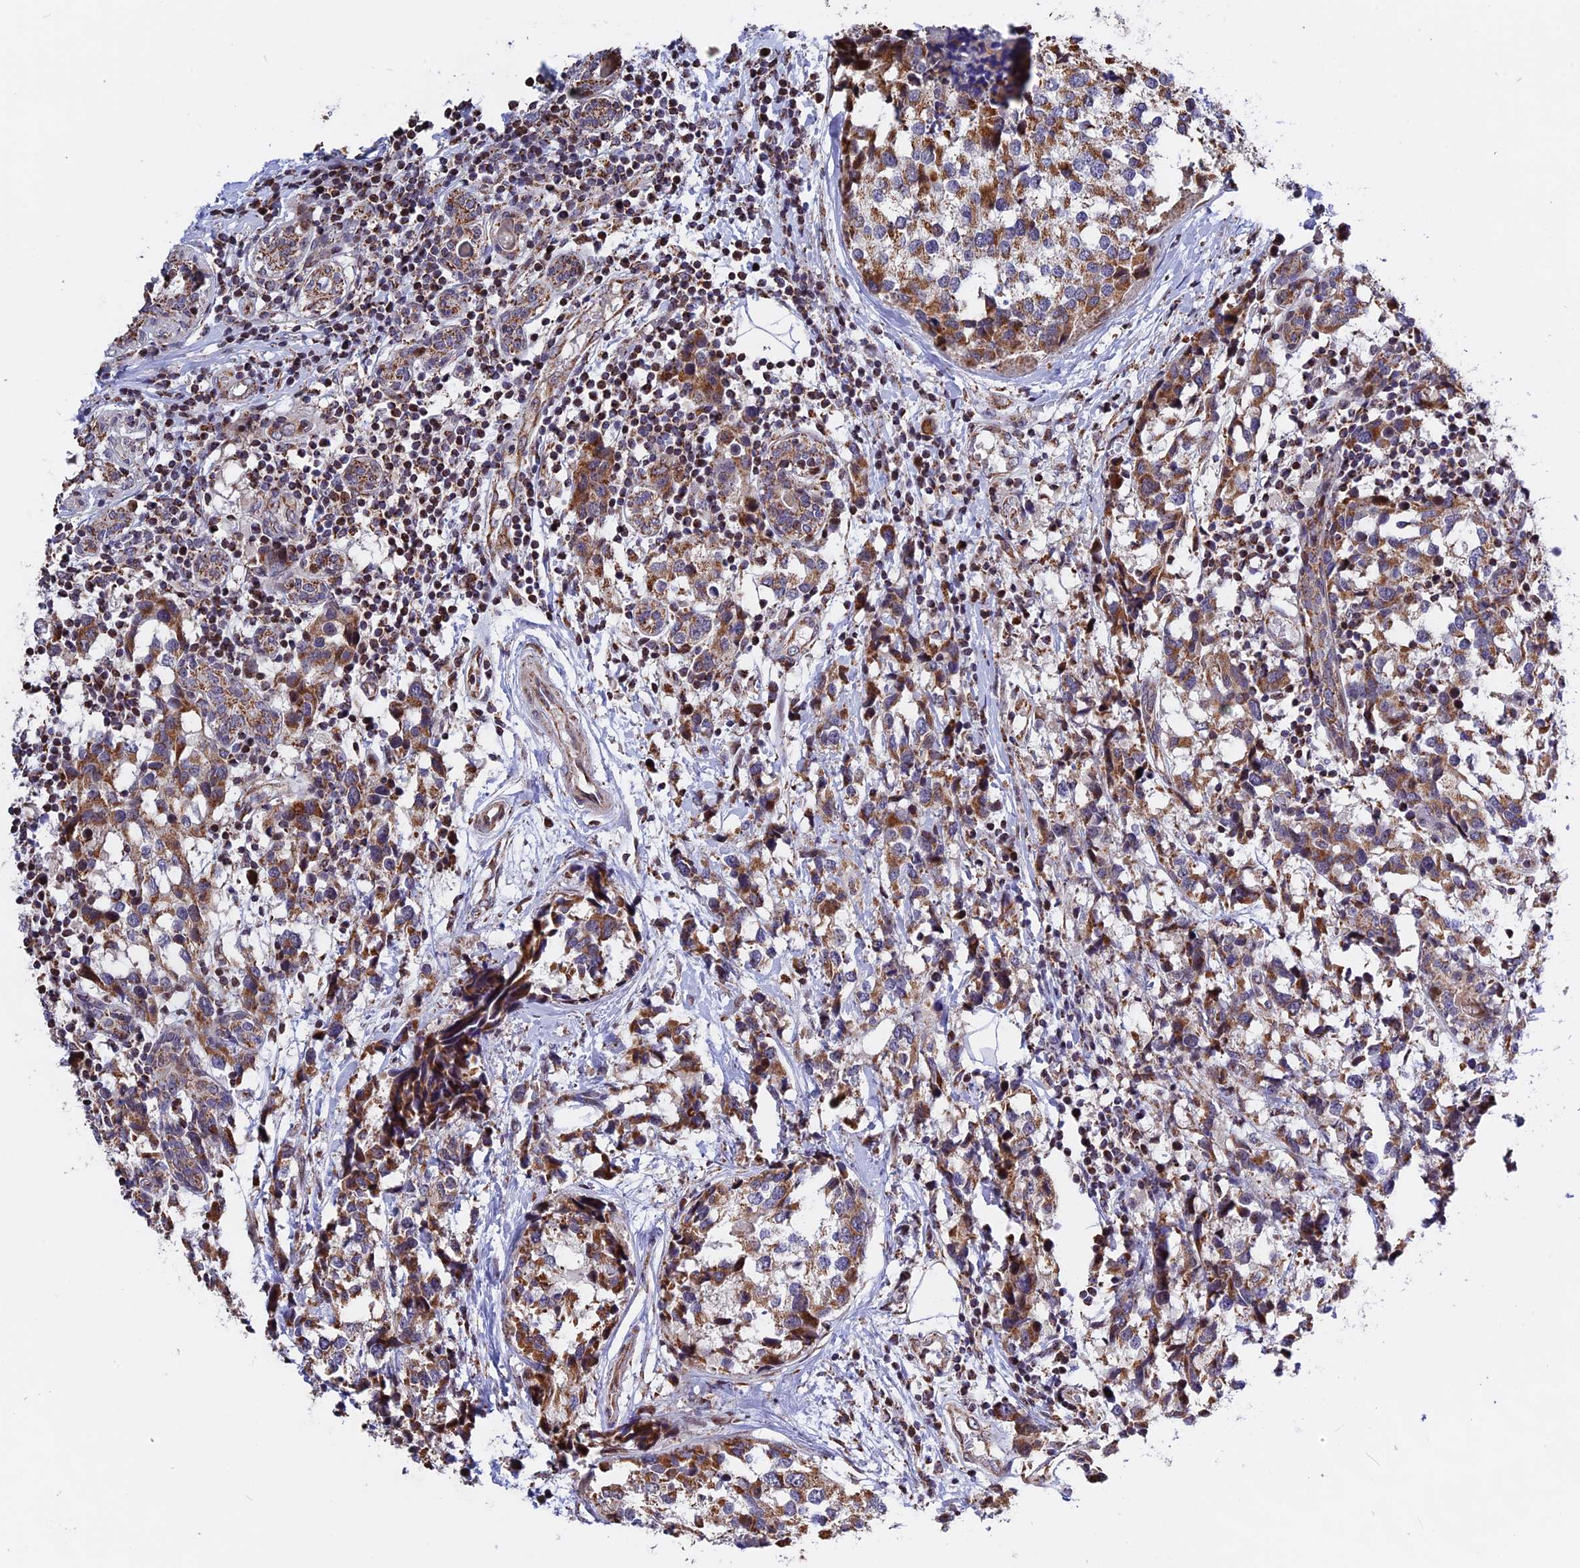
{"staining": {"intensity": "moderate", "quantity": ">75%", "location": "cytoplasmic/membranous"}, "tissue": "breast cancer", "cell_type": "Tumor cells", "image_type": "cancer", "snomed": [{"axis": "morphology", "description": "Lobular carcinoma"}, {"axis": "topography", "description": "Breast"}], "caption": "Moderate cytoplasmic/membranous expression is seen in approximately >75% of tumor cells in lobular carcinoma (breast).", "gene": "FAM174C", "patient": {"sex": "female", "age": 59}}